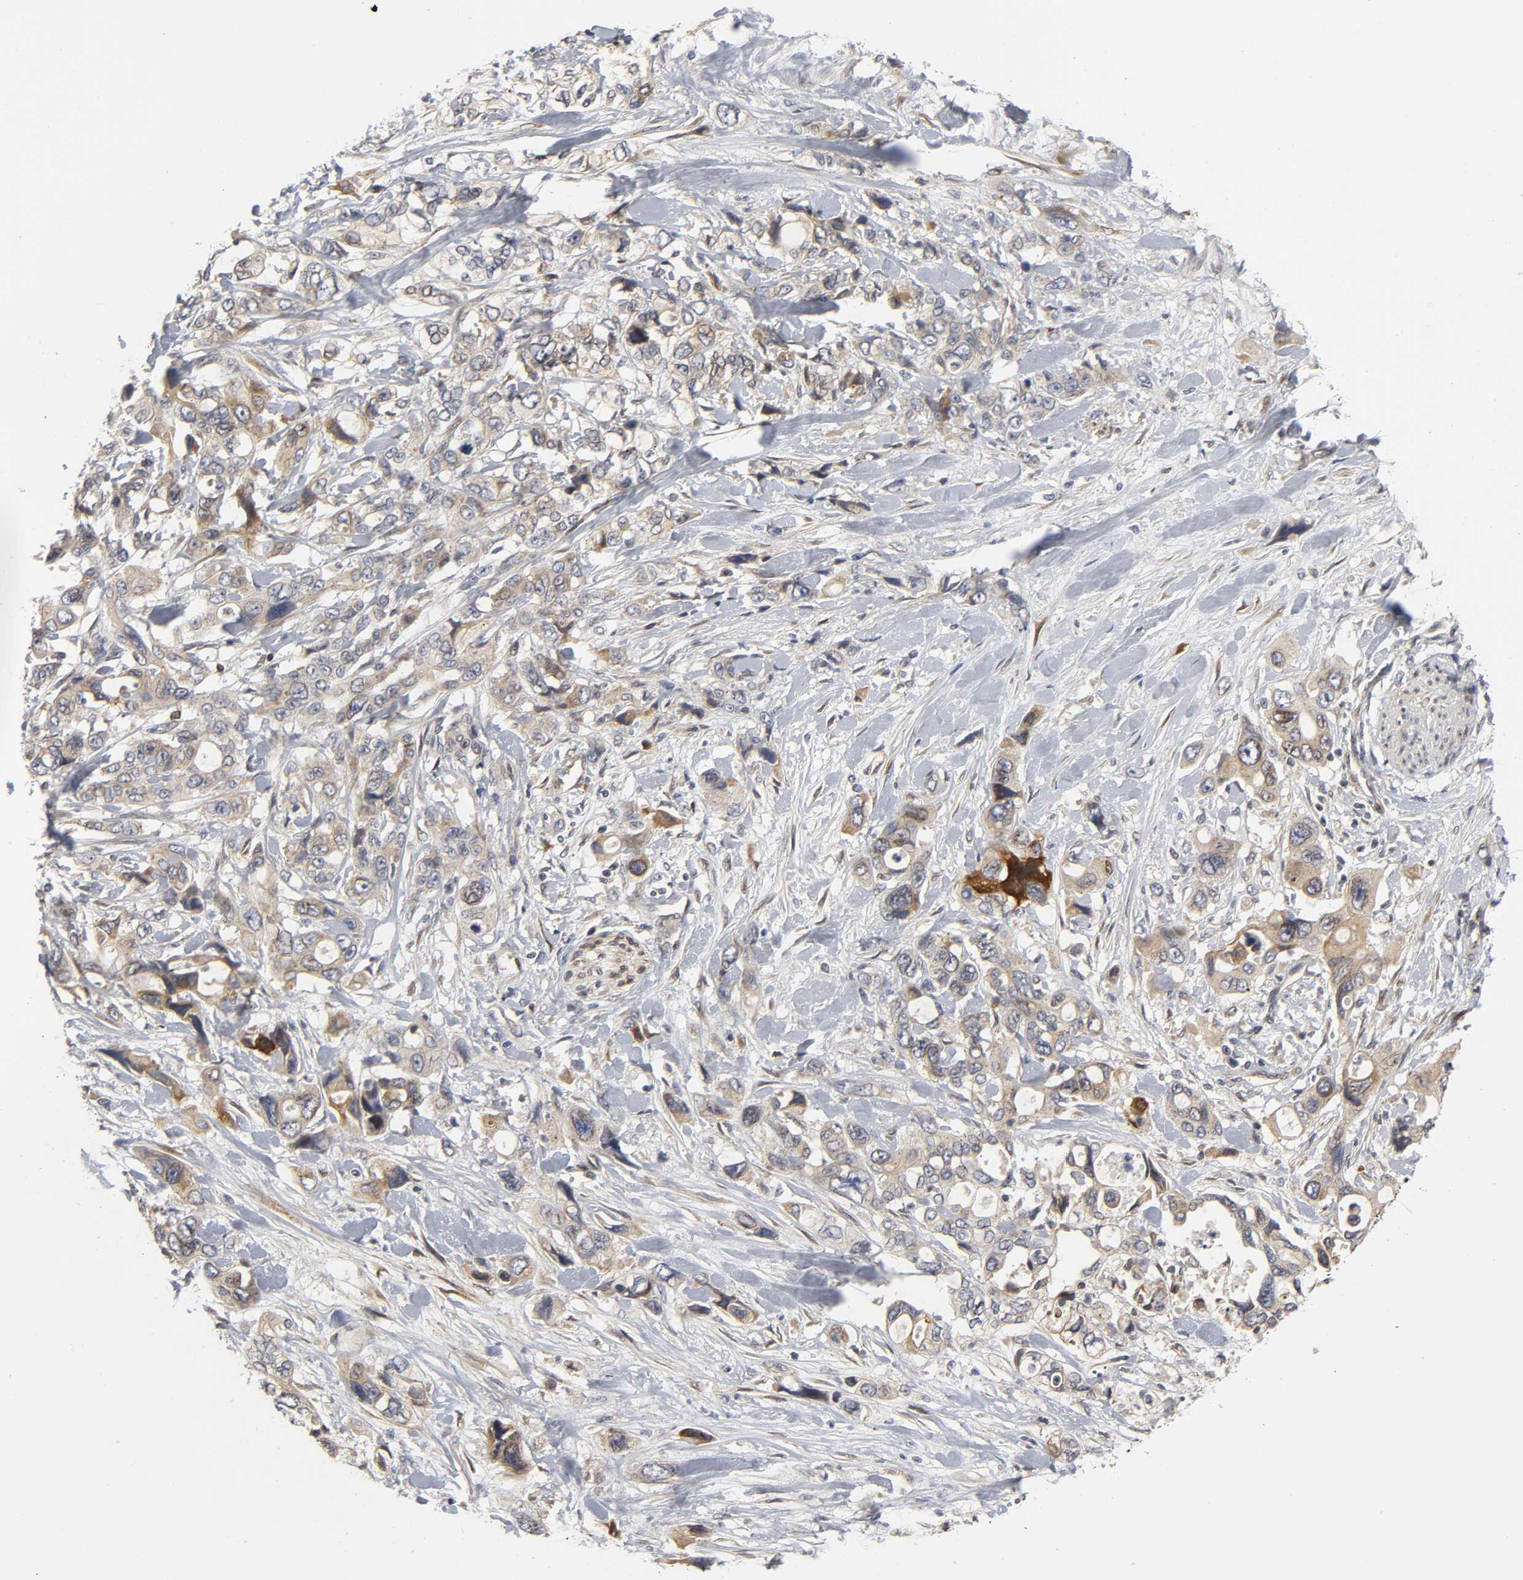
{"staining": {"intensity": "weak", "quantity": "25%-75%", "location": "cytoplasmic/membranous"}, "tissue": "pancreatic cancer", "cell_type": "Tumor cells", "image_type": "cancer", "snomed": [{"axis": "morphology", "description": "Adenocarcinoma, NOS"}, {"axis": "topography", "description": "Pancreas"}], "caption": "The photomicrograph demonstrates staining of pancreatic cancer, revealing weak cytoplasmic/membranous protein positivity (brown color) within tumor cells. Nuclei are stained in blue.", "gene": "ASB6", "patient": {"sex": "male", "age": 46}}